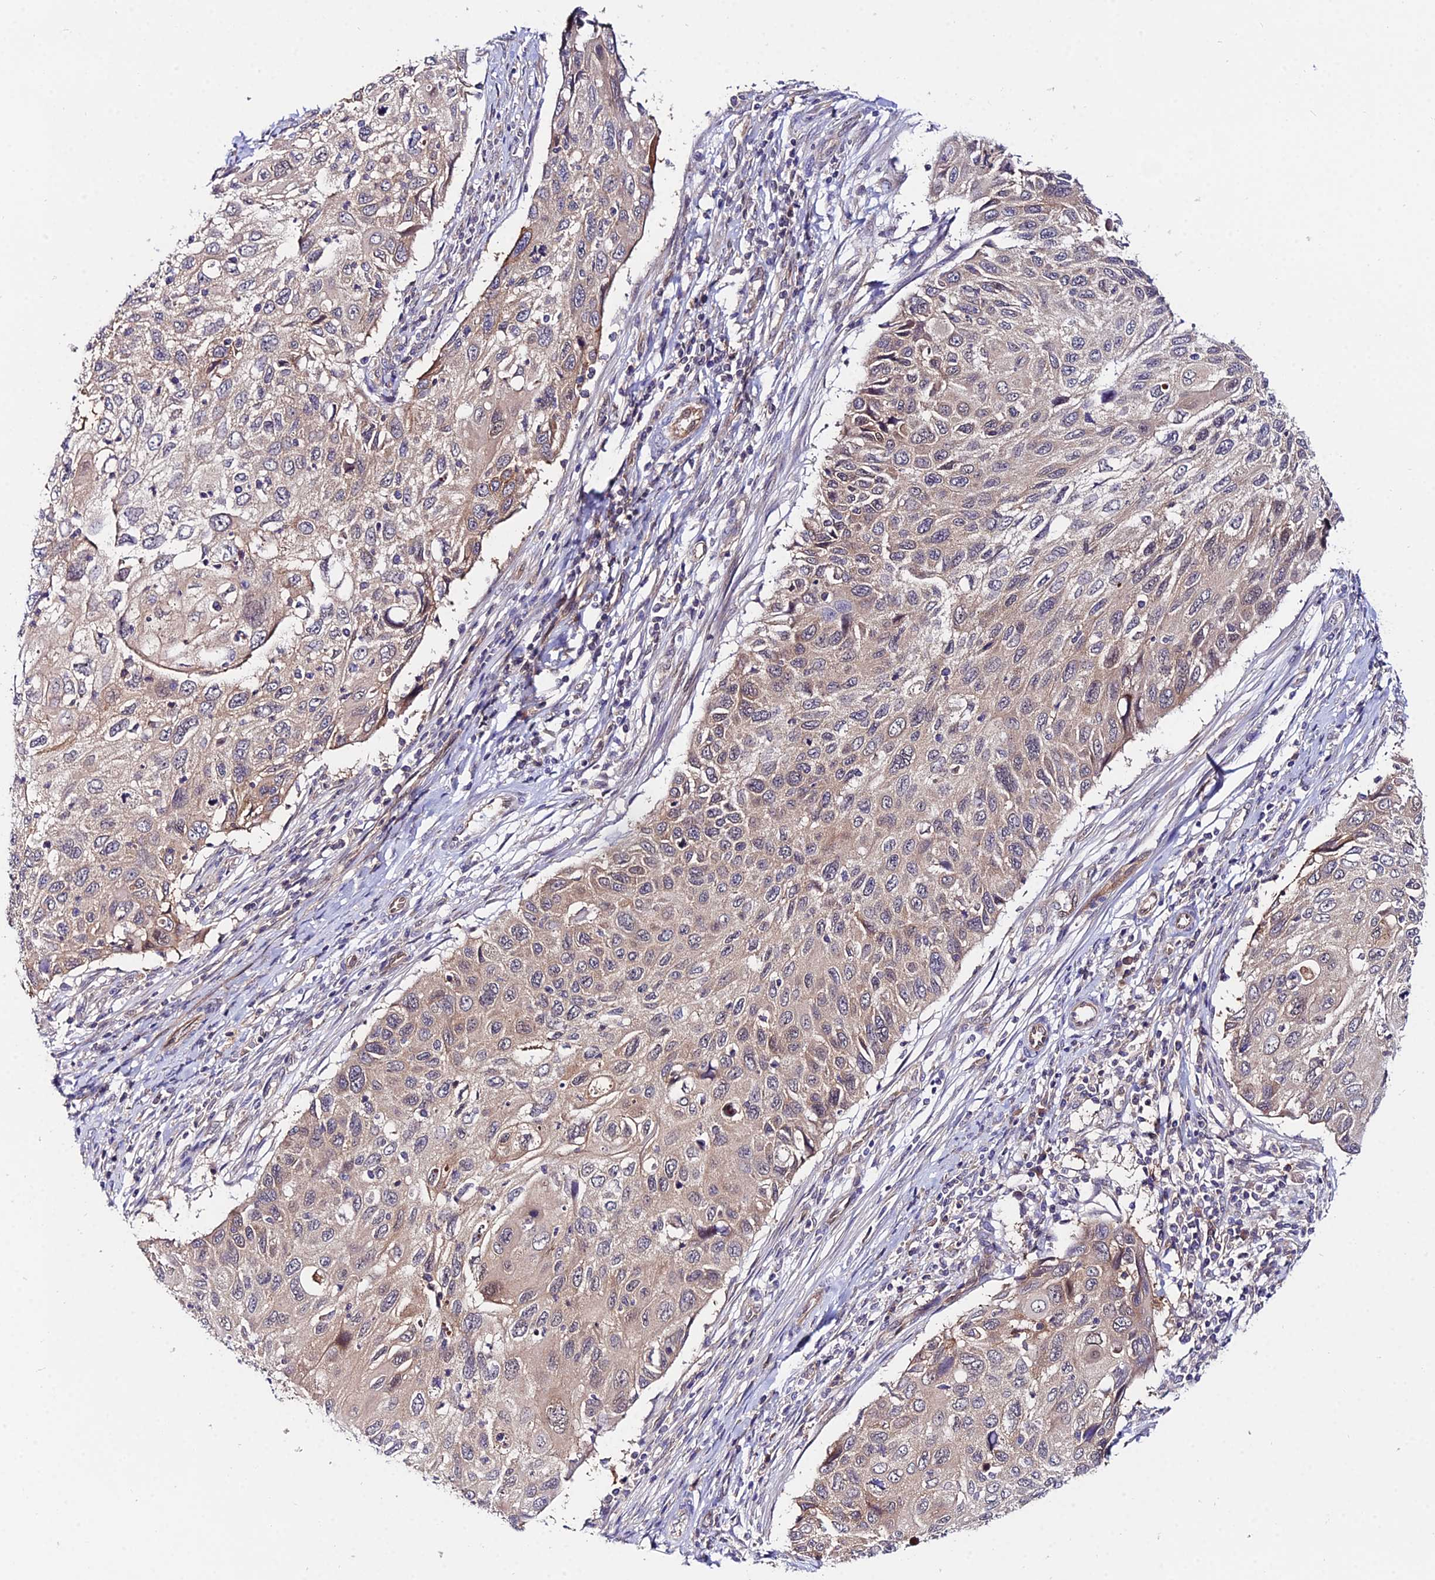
{"staining": {"intensity": "weak", "quantity": "25%-75%", "location": "cytoplasmic/membranous"}, "tissue": "cervical cancer", "cell_type": "Tumor cells", "image_type": "cancer", "snomed": [{"axis": "morphology", "description": "Squamous cell carcinoma, NOS"}, {"axis": "topography", "description": "Cervix"}], "caption": "Protein expression analysis of human cervical cancer reveals weak cytoplasmic/membranous positivity in approximately 25%-75% of tumor cells.", "gene": "PPP2R2C", "patient": {"sex": "female", "age": 70}}